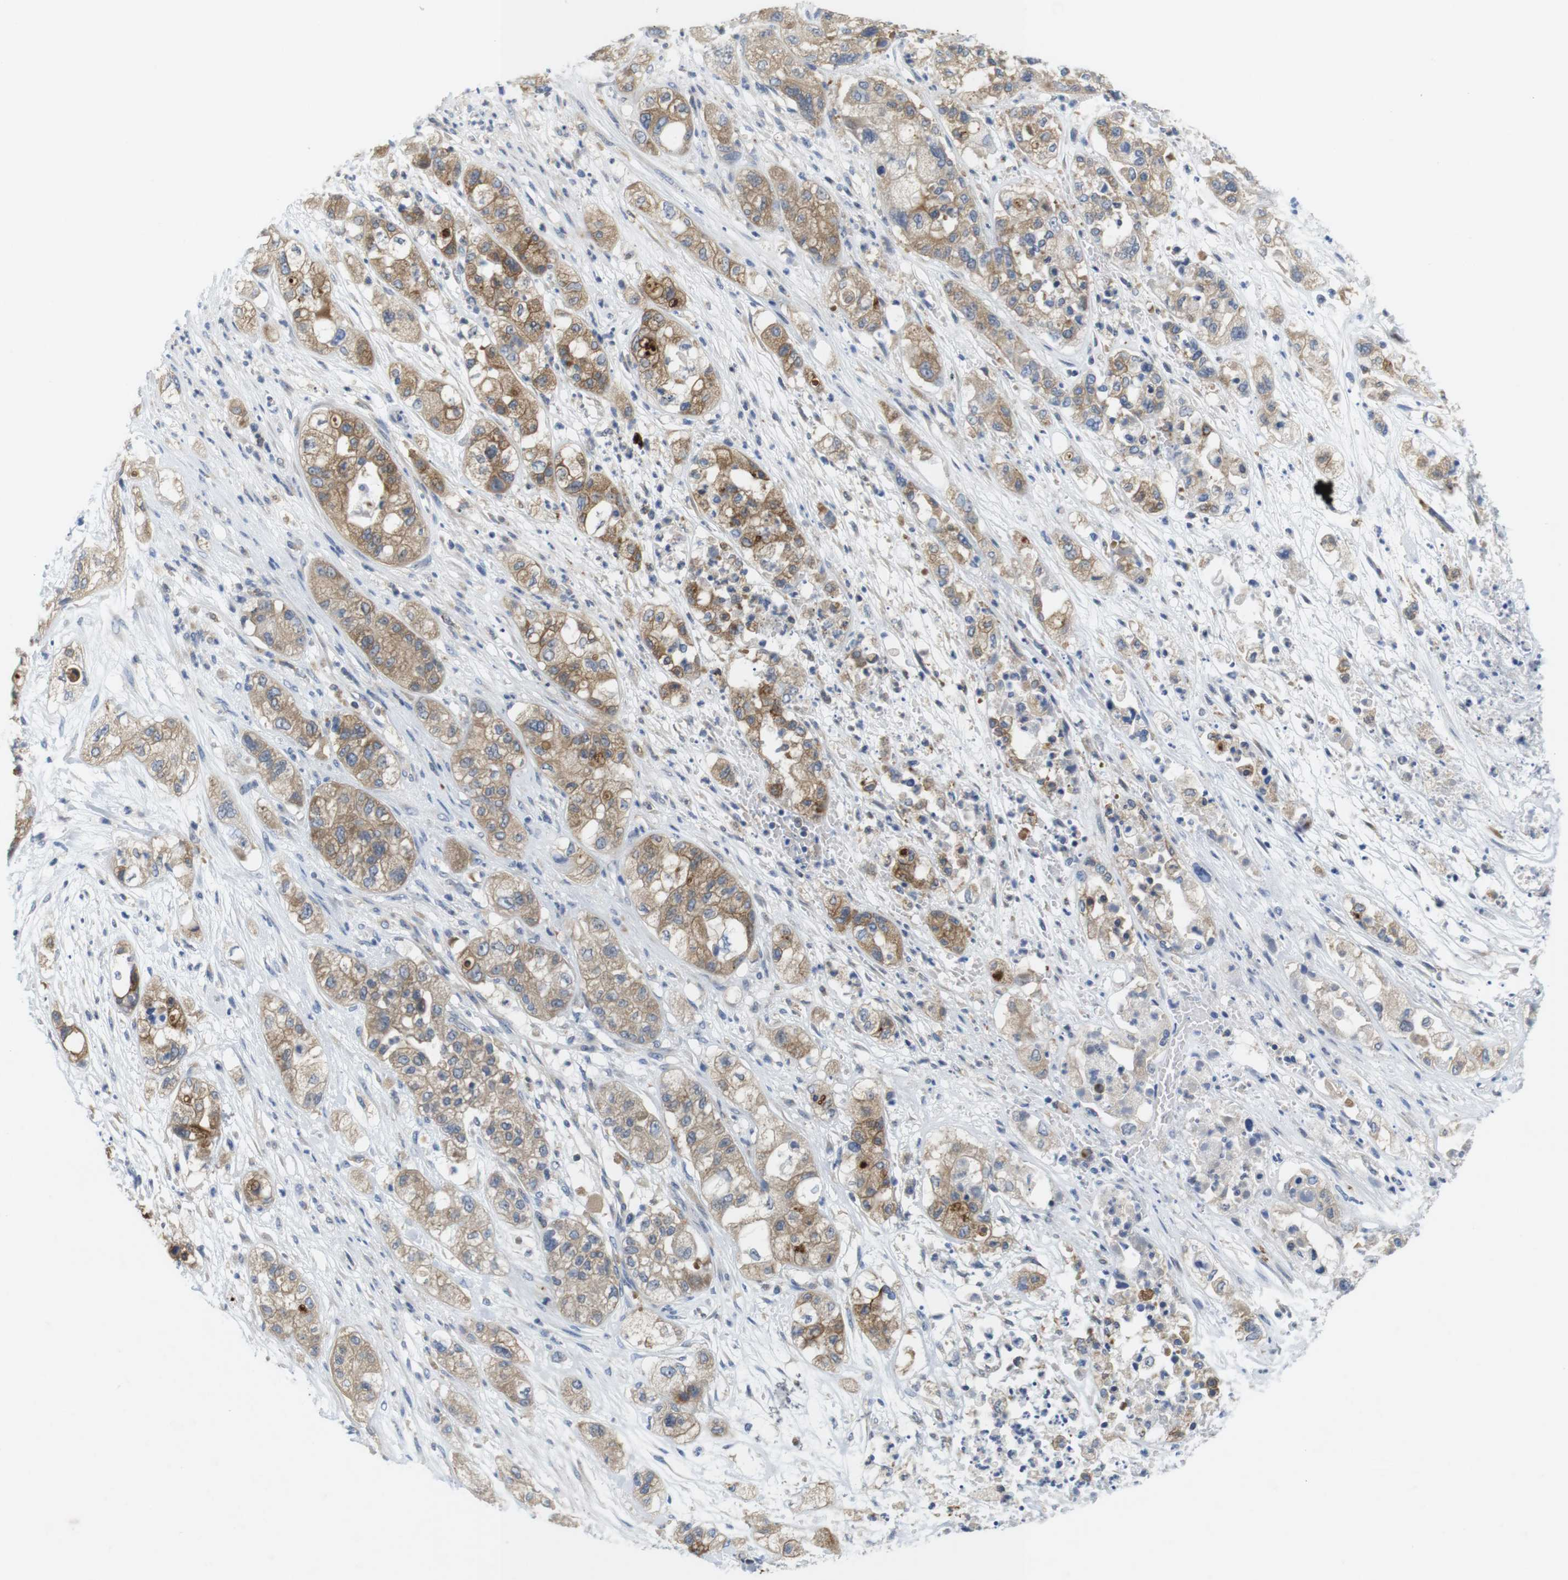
{"staining": {"intensity": "moderate", "quantity": ">75%", "location": "cytoplasmic/membranous"}, "tissue": "pancreatic cancer", "cell_type": "Tumor cells", "image_type": "cancer", "snomed": [{"axis": "morphology", "description": "Adenocarcinoma, NOS"}, {"axis": "topography", "description": "Pancreas"}], "caption": "About >75% of tumor cells in pancreatic cancer show moderate cytoplasmic/membranous protein expression as visualized by brown immunohistochemical staining.", "gene": "CNGA2", "patient": {"sex": "female", "age": 78}}